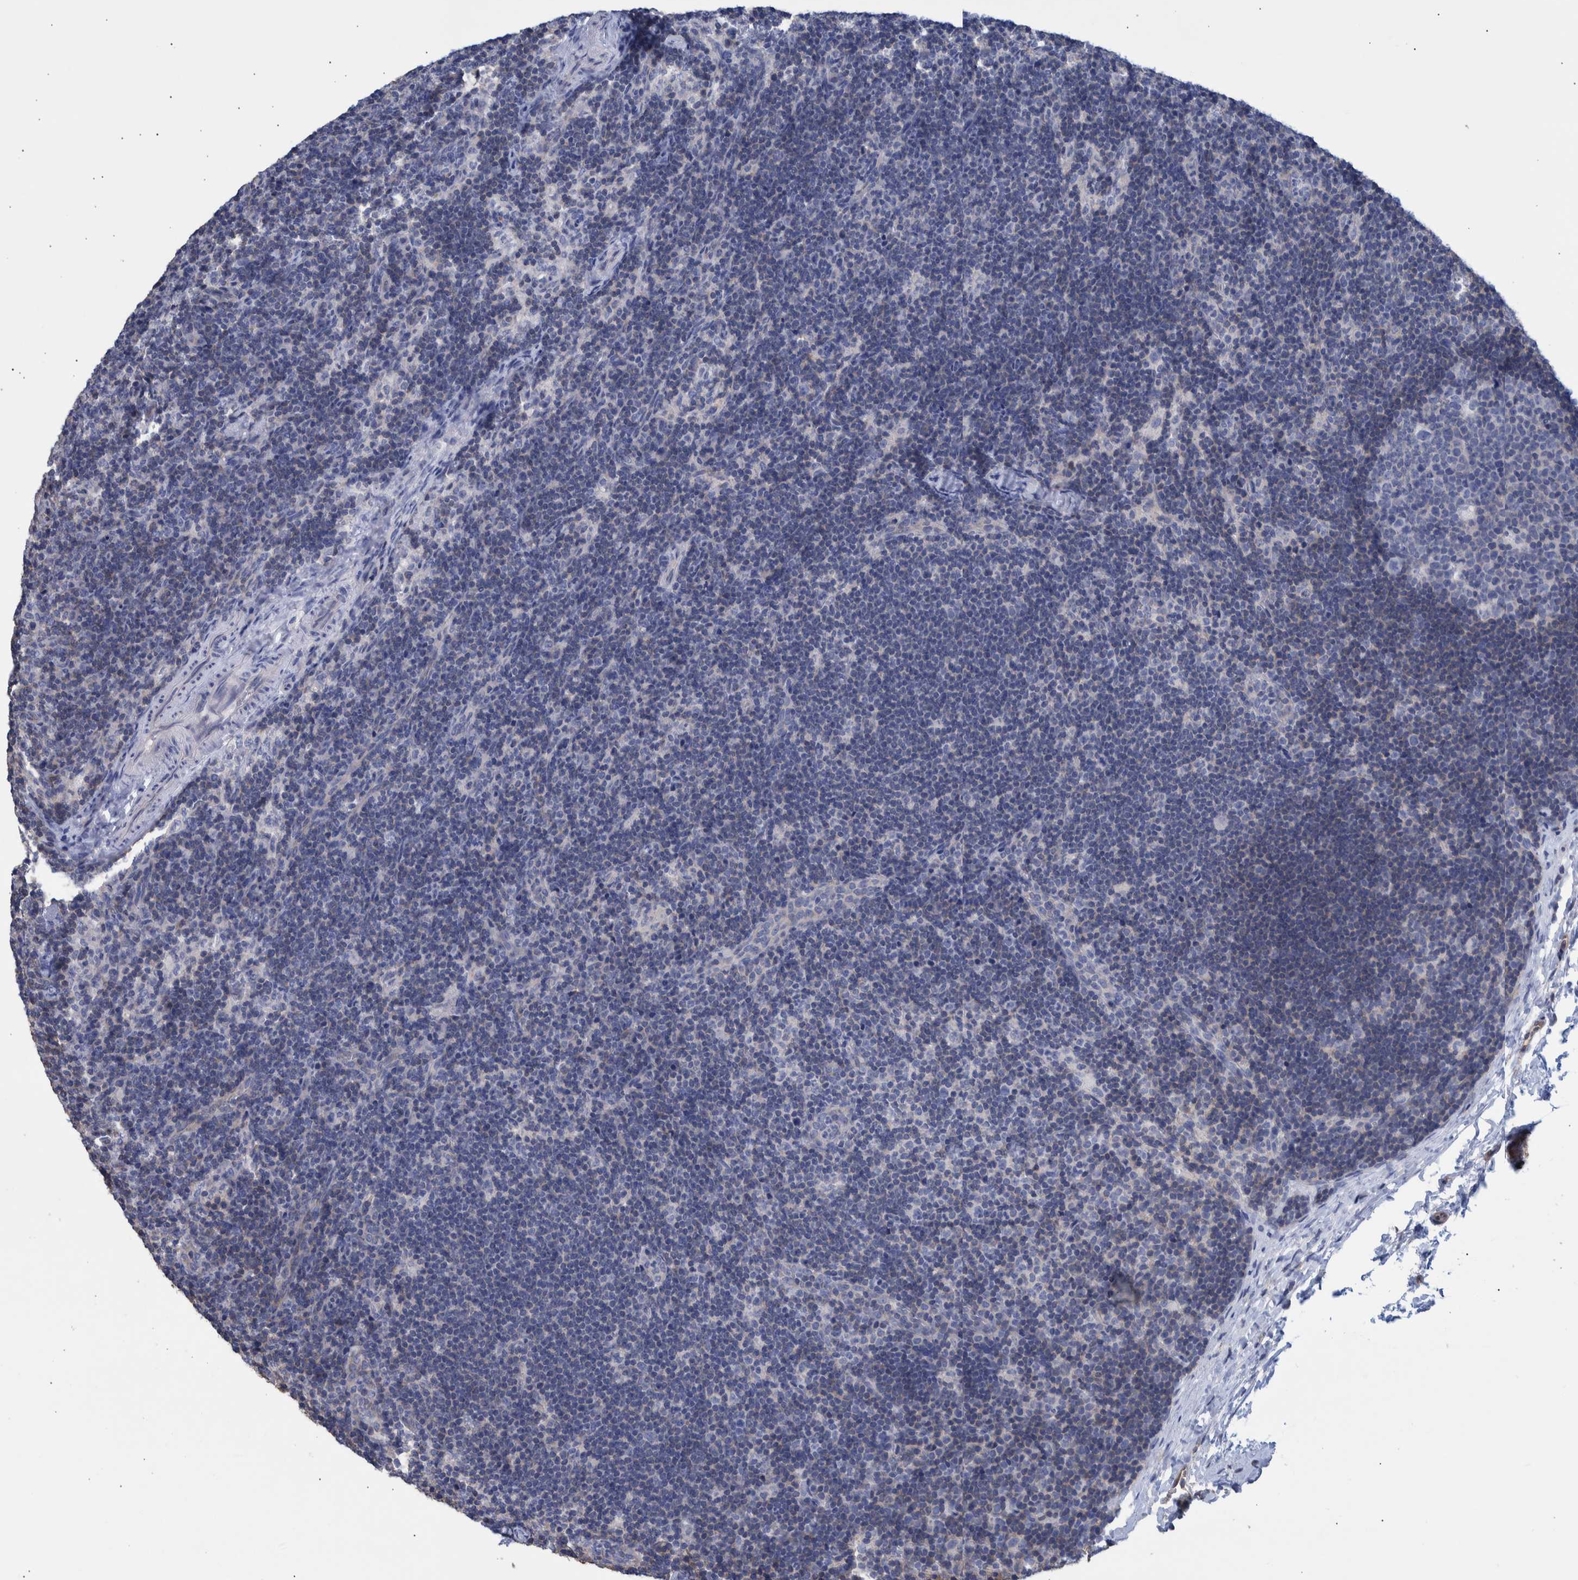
{"staining": {"intensity": "negative", "quantity": "none", "location": "none"}, "tissue": "lymph node", "cell_type": "Germinal center cells", "image_type": "normal", "snomed": [{"axis": "morphology", "description": "Normal tissue, NOS"}, {"axis": "topography", "description": "Lymph node"}], "caption": "DAB immunohistochemical staining of normal lymph node displays no significant expression in germinal center cells.", "gene": "PPP3CC", "patient": {"sex": "female", "age": 22}}